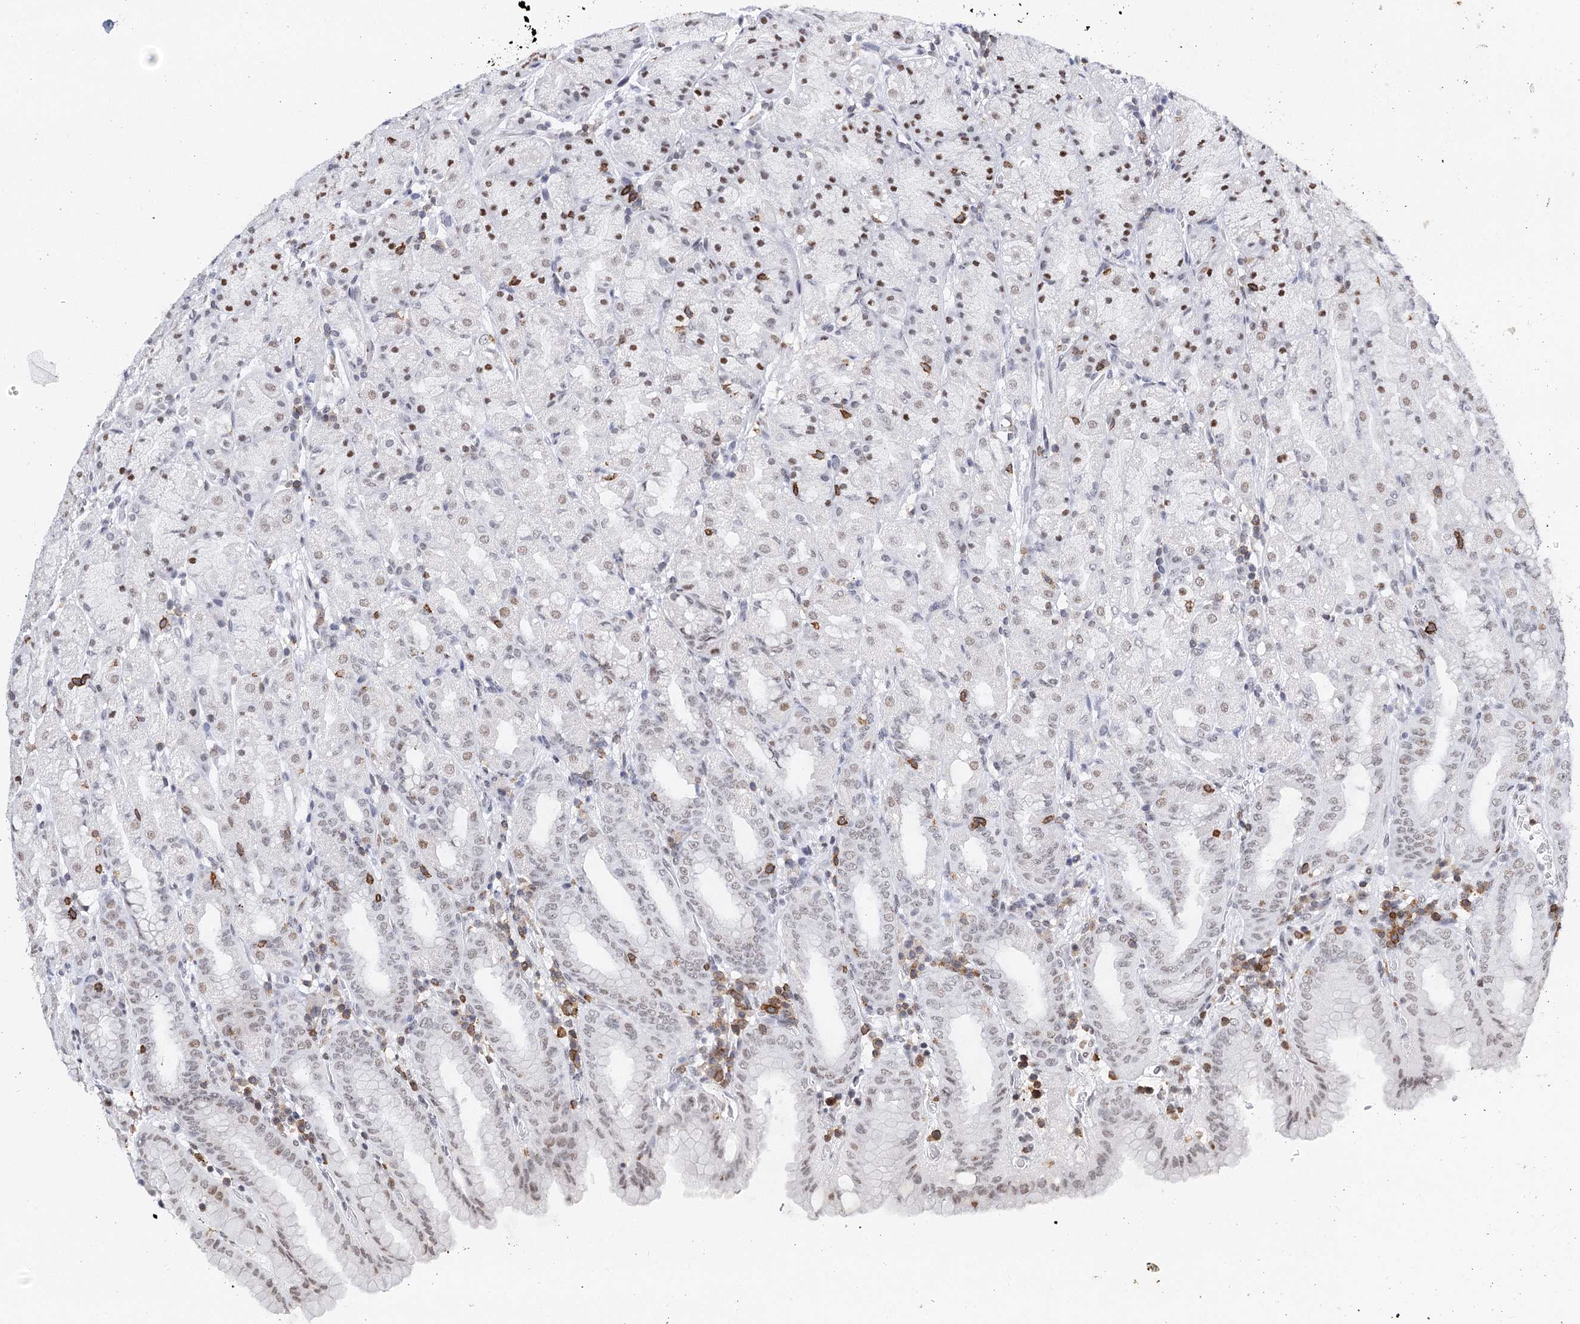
{"staining": {"intensity": "moderate", "quantity": "25%-75%", "location": "nuclear"}, "tissue": "stomach", "cell_type": "Glandular cells", "image_type": "normal", "snomed": [{"axis": "morphology", "description": "Normal tissue, NOS"}, {"axis": "topography", "description": "Stomach, upper"}], "caption": "Human stomach stained for a protein (brown) displays moderate nuclear positive staining in approximately 25%-75% of glandular cells.", "gene": "BARD1", "patient": {"sex": "male", "age": 68}}